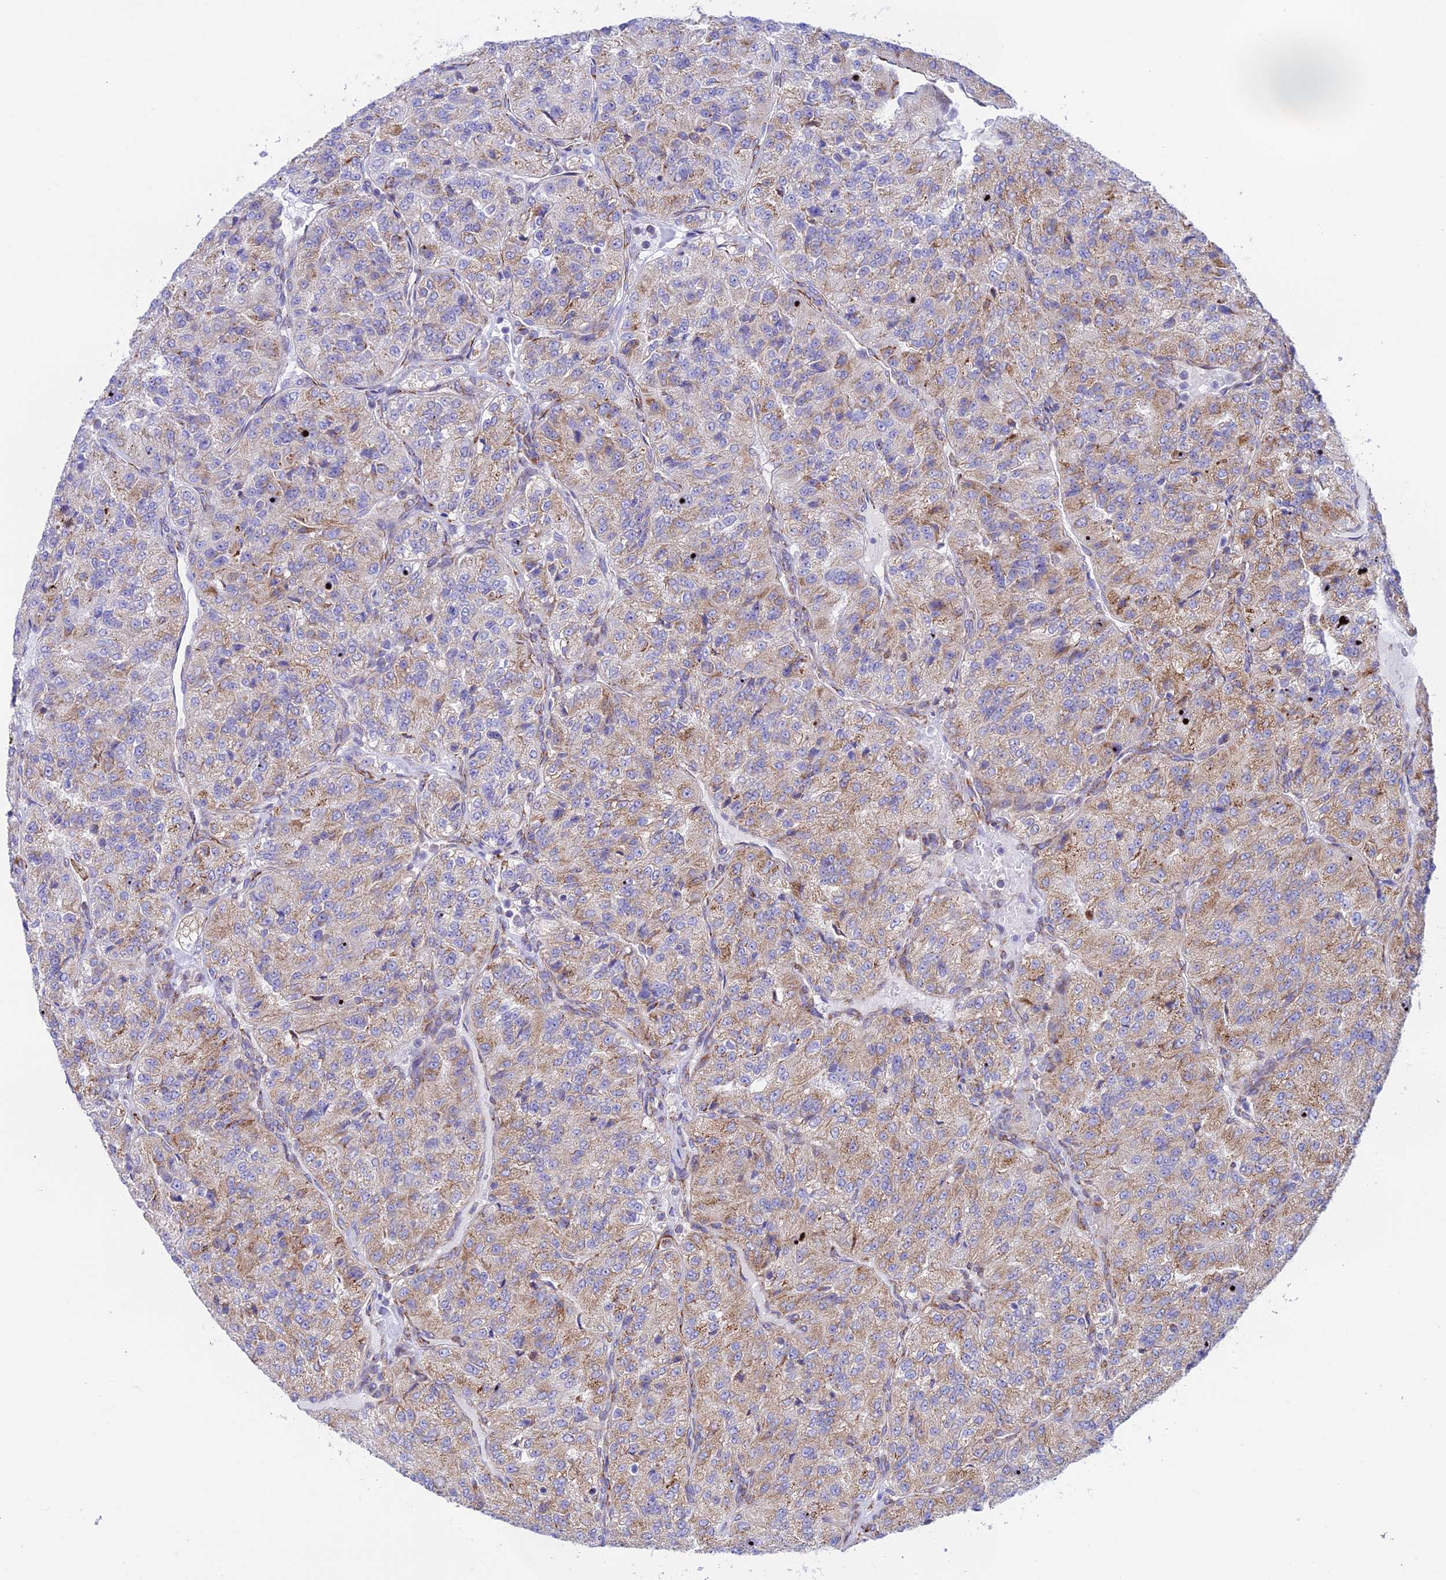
{"staining": {"intensity": "weak", "quantity": "25%-75%", "location": "cytoplasmic/membranous"}, "tissue": "renal cancer", "cell_type": "Tumor cells", "image_type": "cancer", "snomed": [{"axis": "morphology", "description": "Adenocarcinoma, NOS"}, {"axis": "topography", "description": "Kidney"}], "caption": "The photomicrograph demonstrates a brown stain indicating the presence of a protein in the cytoplasmic/membranous of tumor cells in renal cancer.", "gene": "TUBGCP6", "patient": {"sex": "female", "age": 63}}